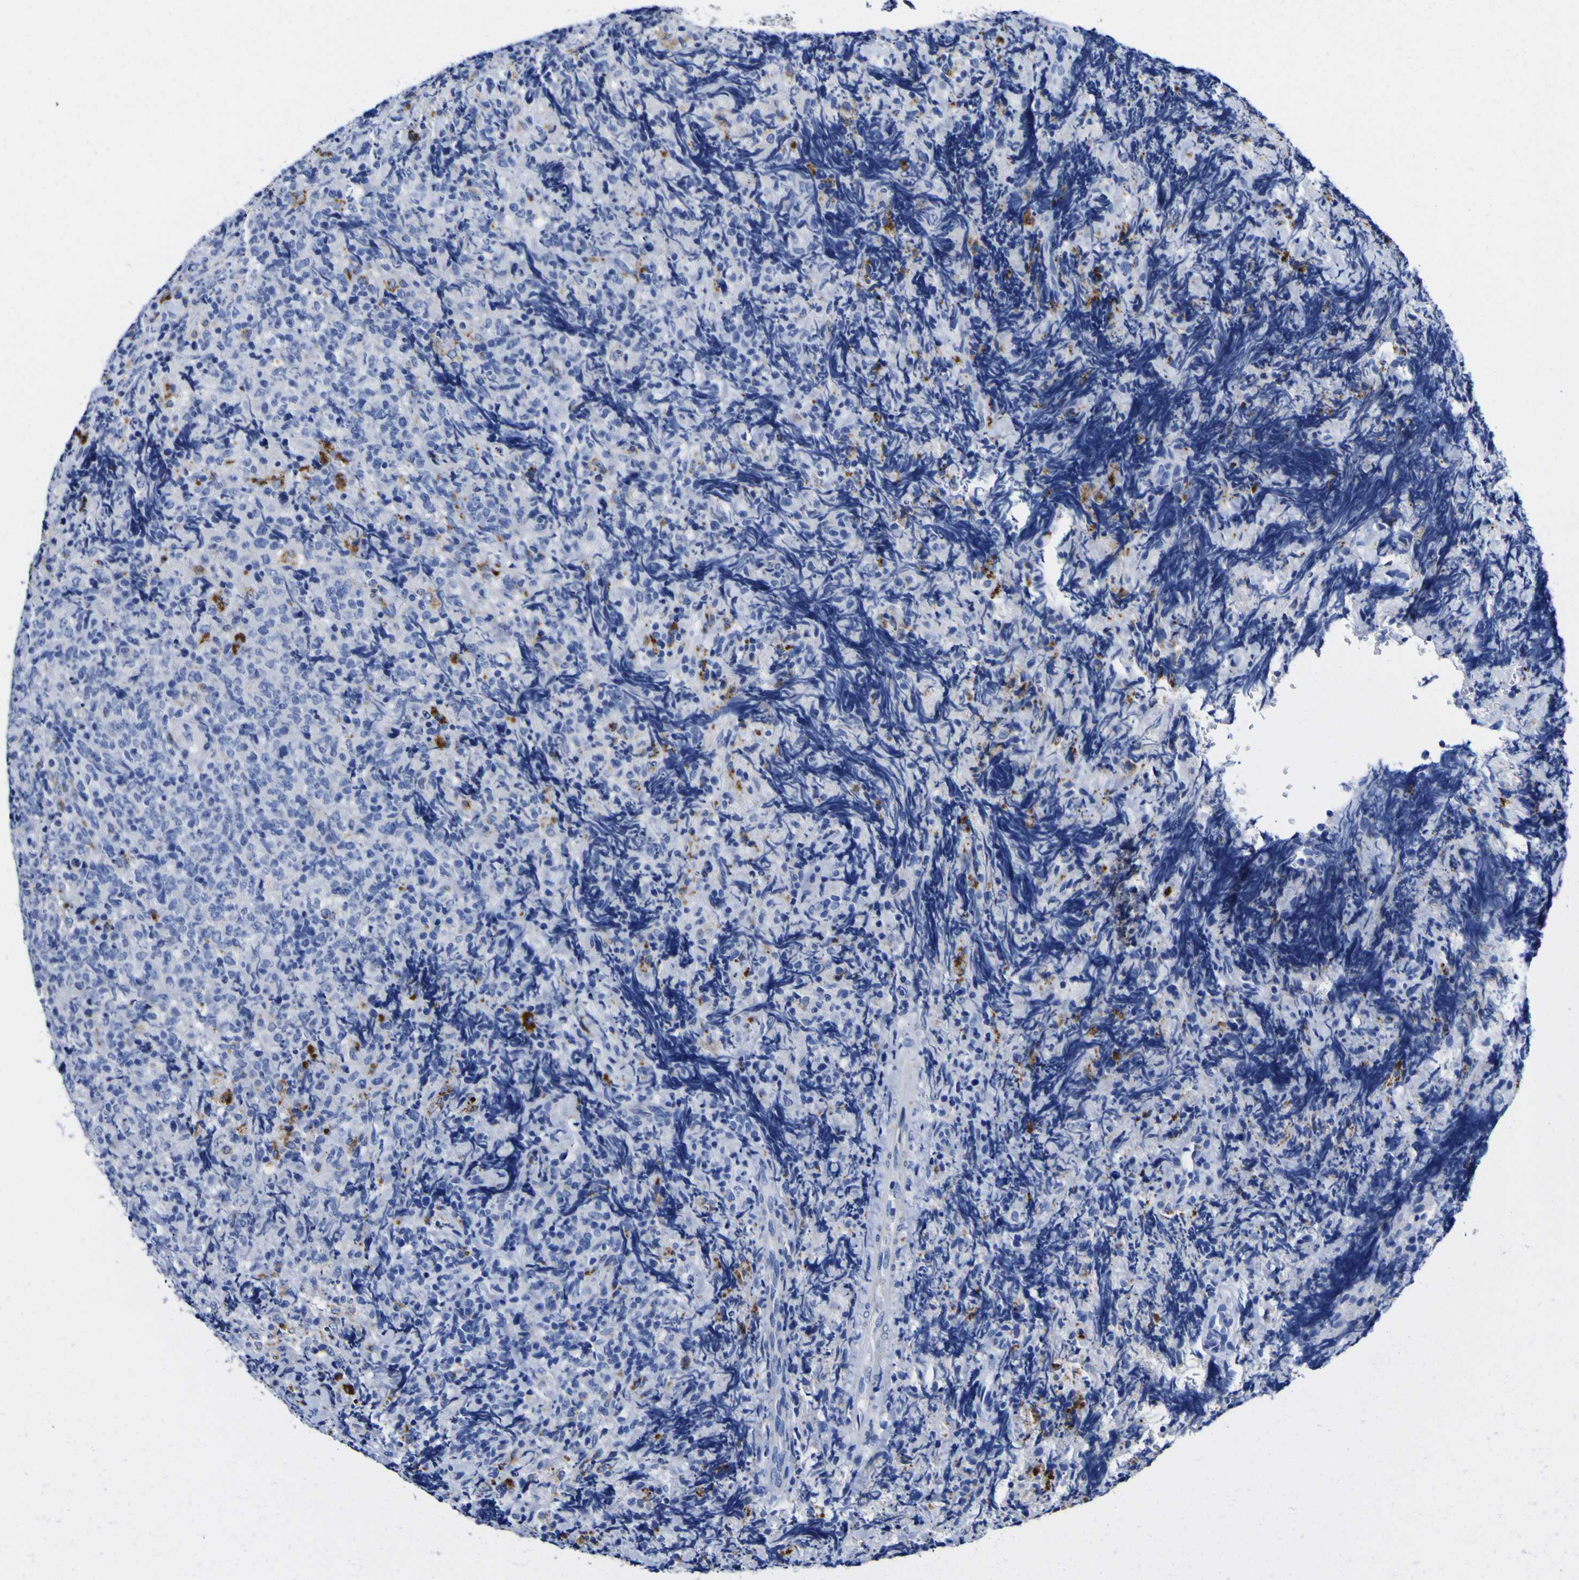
{"staining": {"intensity": "strong", "quantity": "<25%", "location": "cytoplasmic/membranous"}, "tissue": "lymphoma", "cell_type": "Tumor cells", "image_type": "cancer", "snomed": [{"axis": "morphology", "description": "Malignant lymphoma, non-Hodgkin's type, High grade"}, {"axis": "topography", "description": "Tonsil"}], "caption": "Strong cytoplasmic/membranous positivity is appreciated in about <25% of tumor cells in malignant lymphoma, non-Hodgkin's type (high-grade). The protein is shown in brown color, while the nuclei are stained blue.", "gene": "HLA-DQA1", "patient": {"sex": "female", "age": 36}}